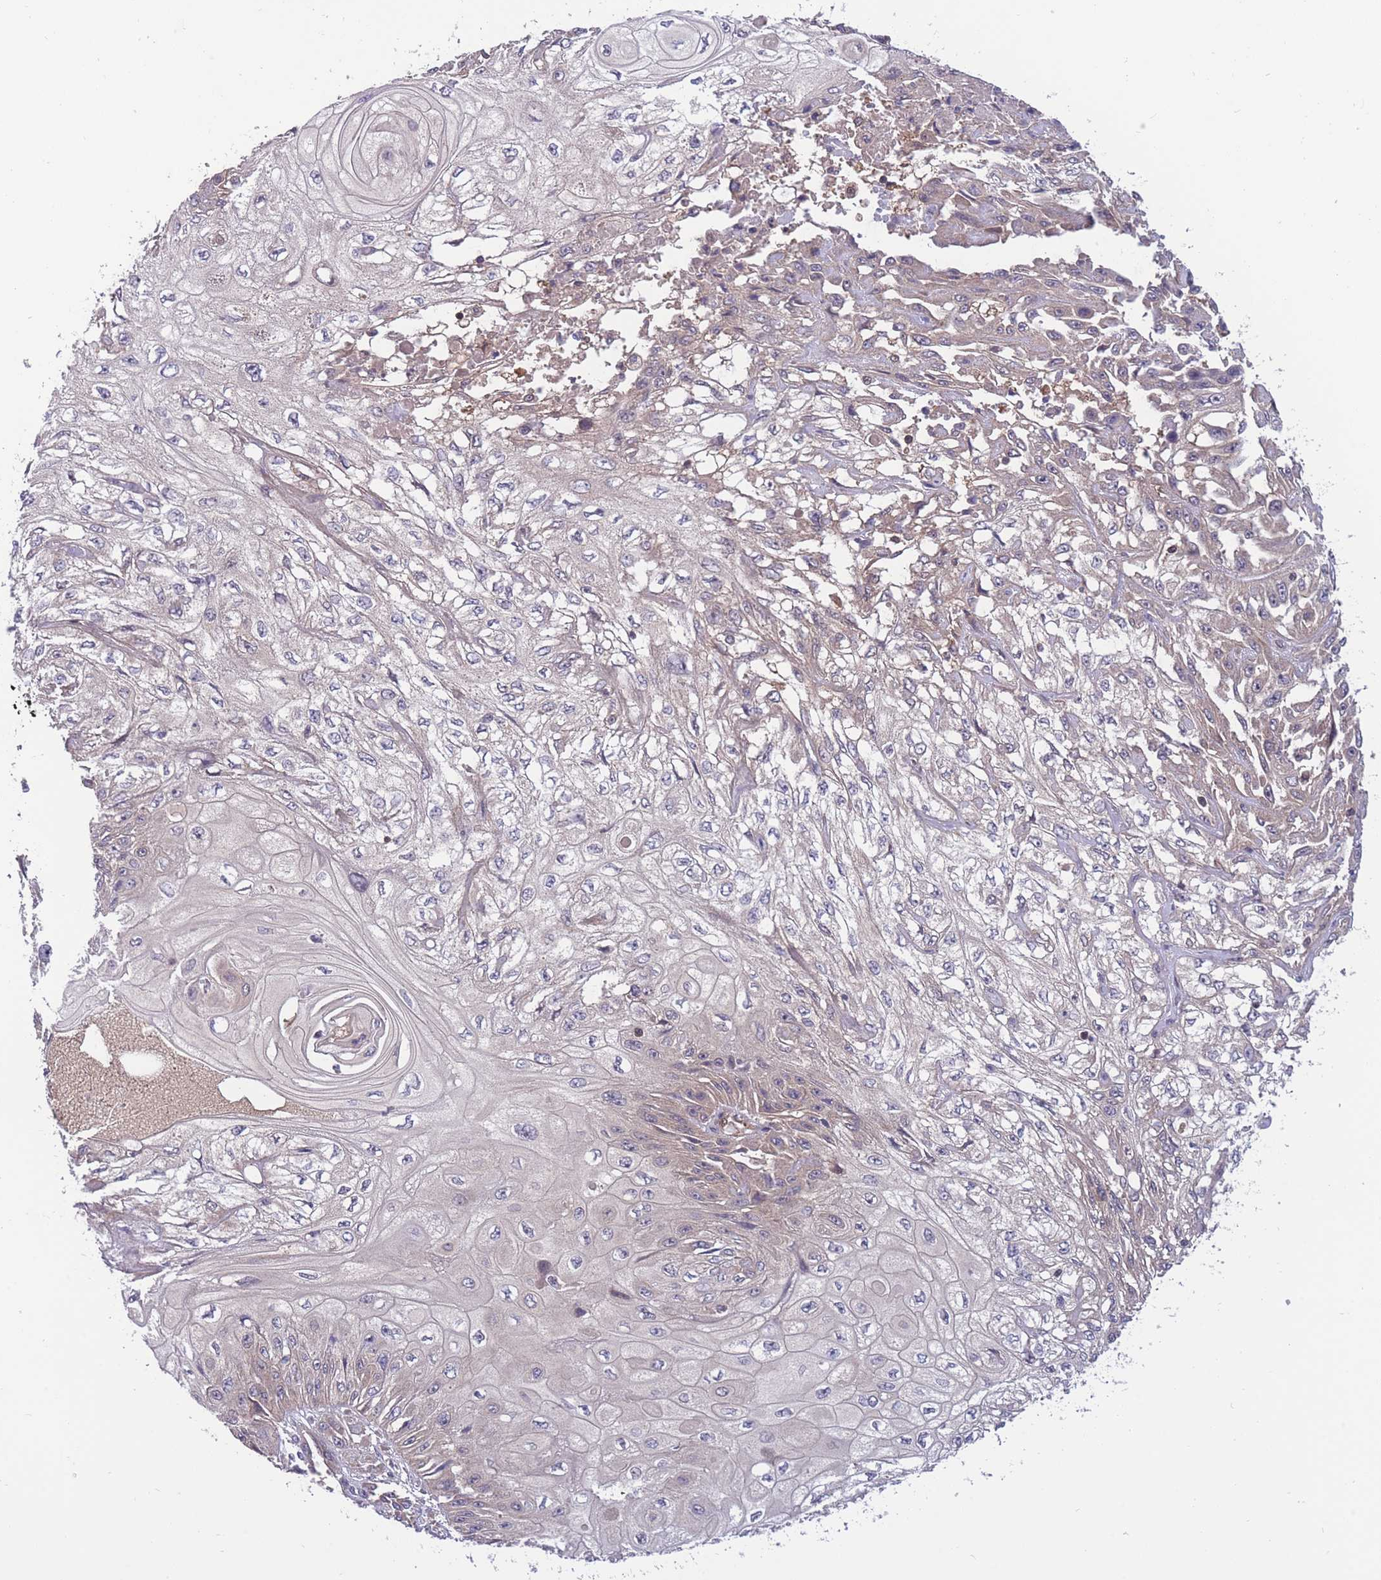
{"staining": {"intensity": "weak", "quantity": "<25%", "location": "cytoplasmic/membranous"}, "tissue": "skin cancer", "cell_type": "Tumor cells", "image_type": "cancer", "snomed": [{"axis": "morphology", "description": "Squamous cell carcinoma, NOS"}, {"axis": "morphology", "description": "Squamous cell carcinoma, metastatic, NOS"}, {"axis": "topography", "description": "Skin"}, {"axis": "topography", "description": "Lymph node"}], "caption": "Image shows no protein staining in tumor cells of skin cancer tissue.", "gene": "UBE2N", "patient": {"sex": "male", "age": 75}}